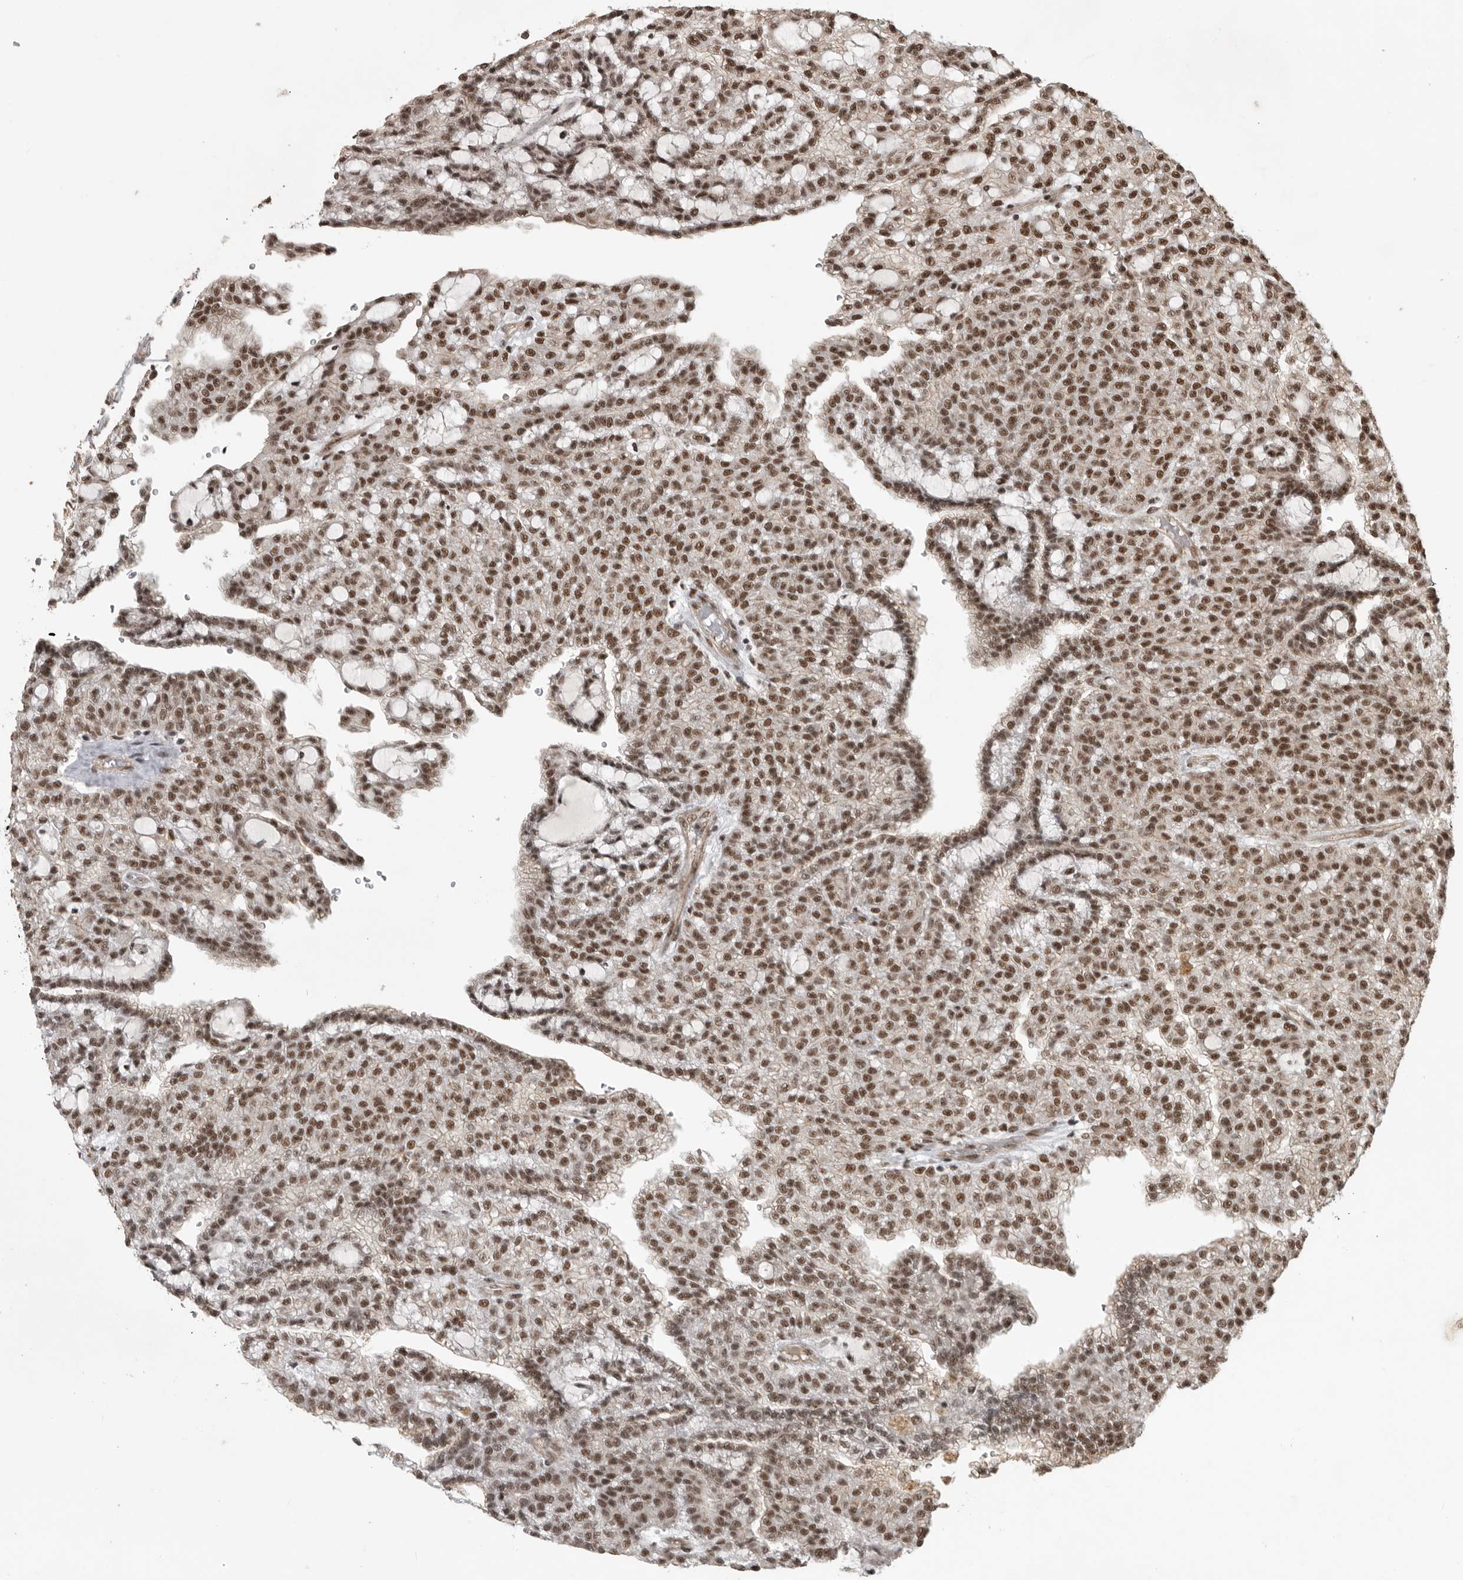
{"staining": {"intensity": "strong", "quantity": ">75%", "location": "nuclear"}, "tissue": "renal cancer", "cell_type": "Tumor cells", "image_type": "cancer", "snomed": [{"axis": "morphology", "description": "Adenocarcinoma, NOS"}, {"axis": "topography", "description": "Kidney"}], "caption": "A high-resolution micrograph shows IHC staining of renal cancer, which shows strong nuclear positivity in about >75% of tumor cells.", "gene": "CBLL1", "patient": {"sex": "male", "age": 63}}